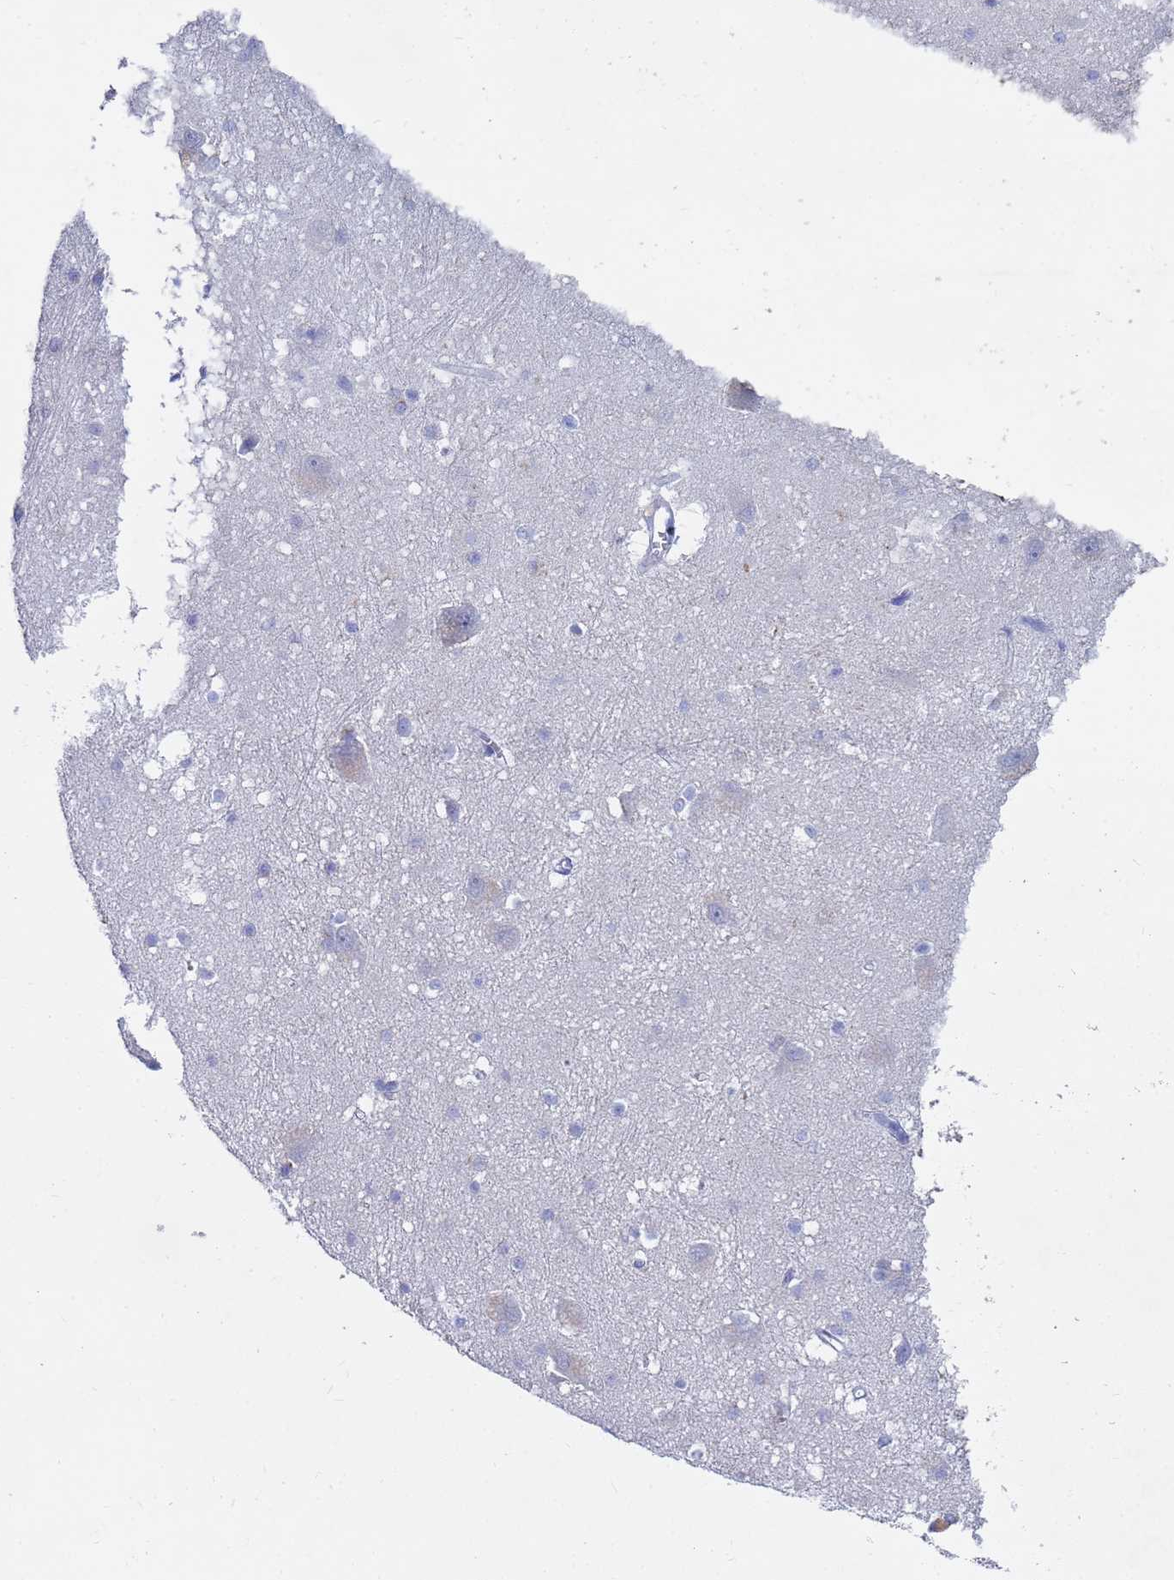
{"staining": {"intensity": "negative", "quantity": "none", "location": "none"}, "tissue": "caudate", "cell_type": "Glial cells", "image_type": "normal", "snomed": [{"axis": "morphology", "description": "Normal tissue, NOS"}, {"axis": "topography", "description": "Lateral ventricle wall"}], "caption": "IHC image of benign caudate: caudate stained with DAB (3,3'-diaminobenzidine) displays no significant protein staining in glial cells. Nuclei are stained in blue.", "gene": "C2orf72", "patient": {"sex": "male", "age": 37}}